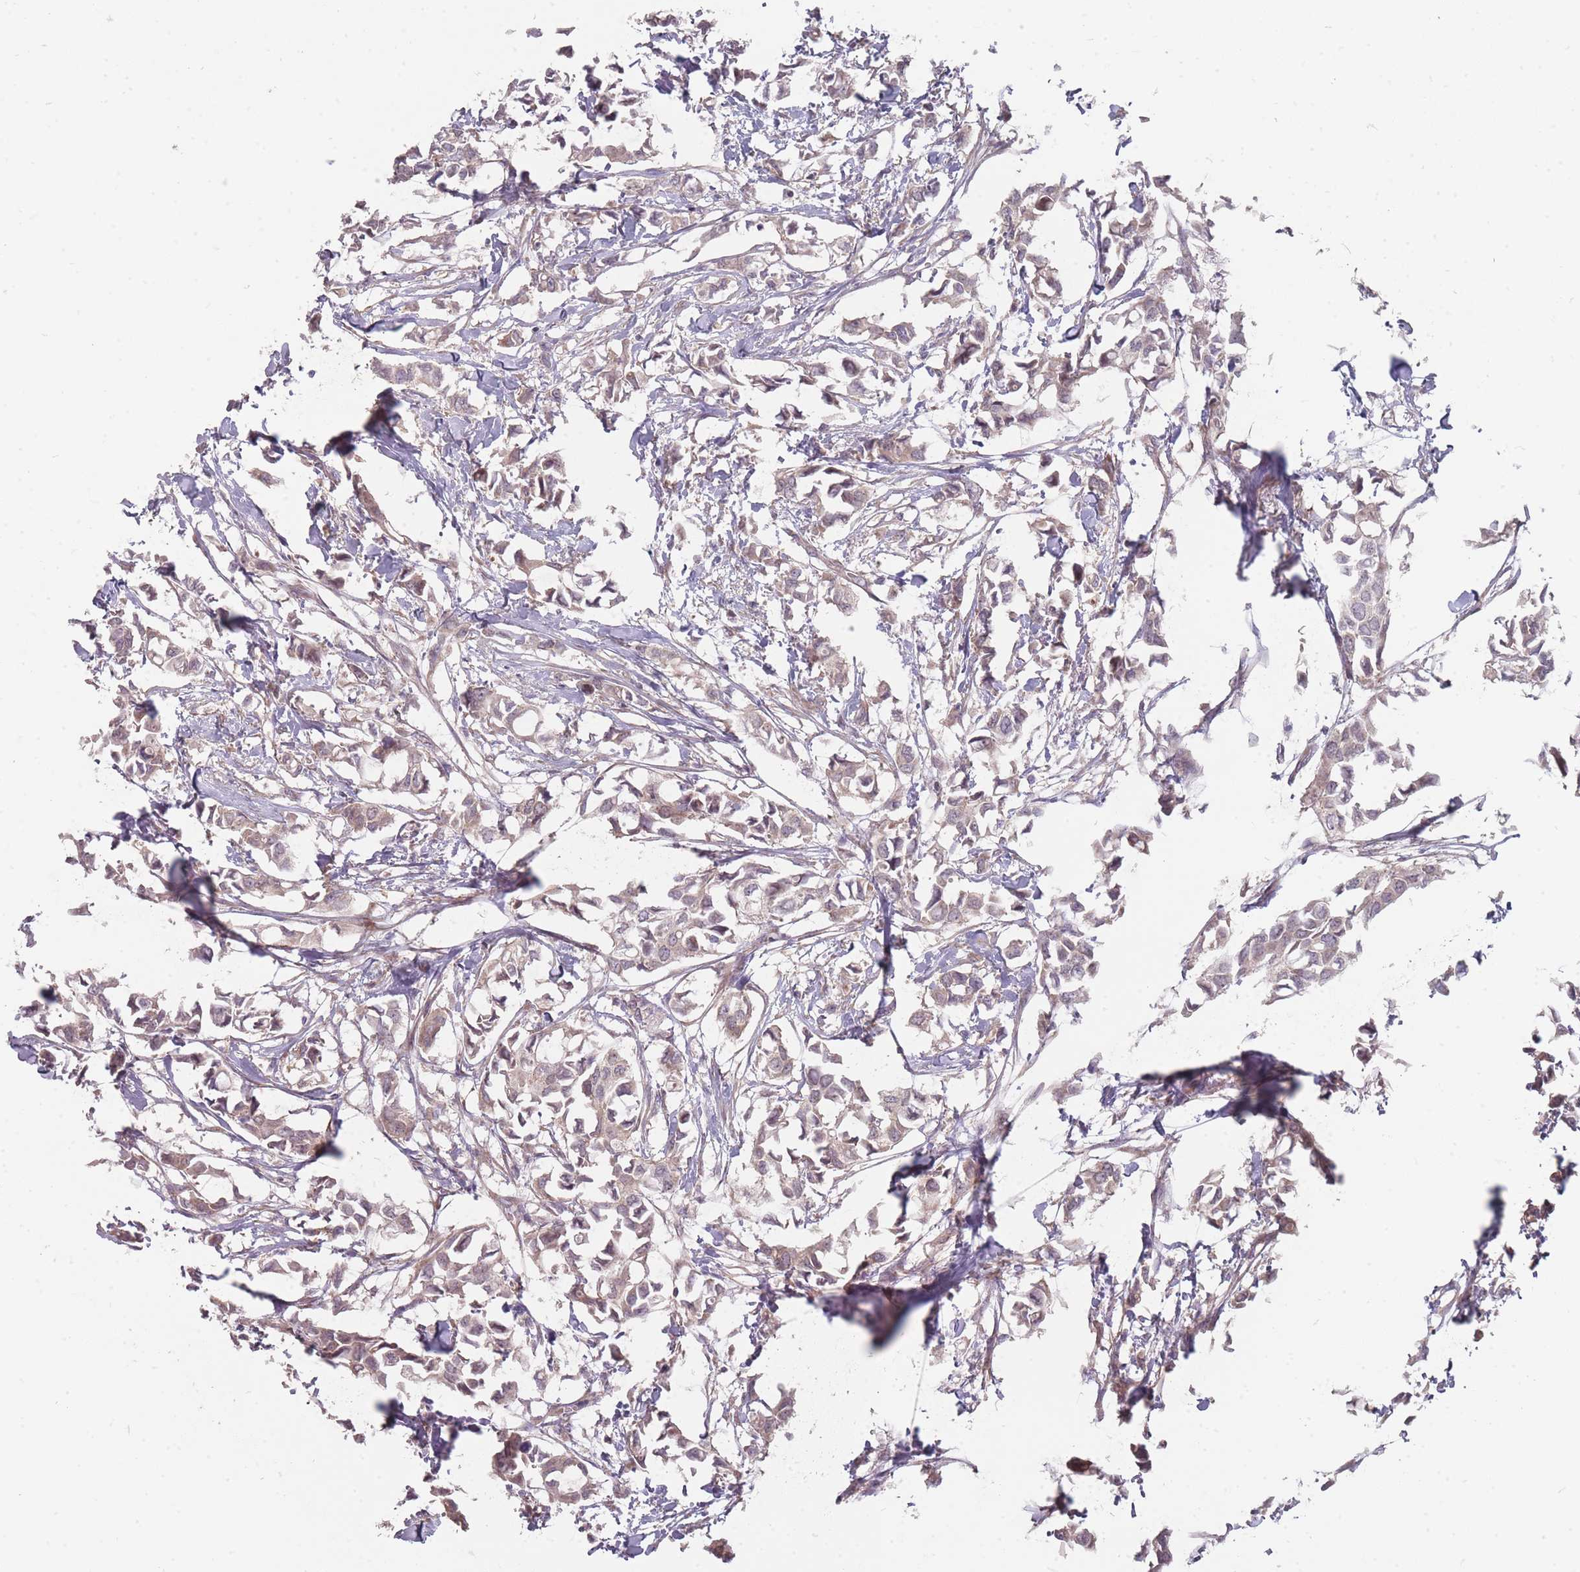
{"staining": {"intensity": "weak", "quantity": "25%-75%", "location": "cytoplasmic/membranous,nuclear"}, "tissue": "breast cancer", "cell_type": "Tumor cells", "image_type": "cancer", "snomed": [{"axis": "morphology", "description": "Duct carcinoma"}, {"axis": "topography", "description": "Breast"}], "caption": "Breast cancer (infiltrating ductal carcinoma) stained with a protein marker displays weak staining in tumor cells.", "gene": "PCDH12", "patient": {"sex": "female", "age": 41}}